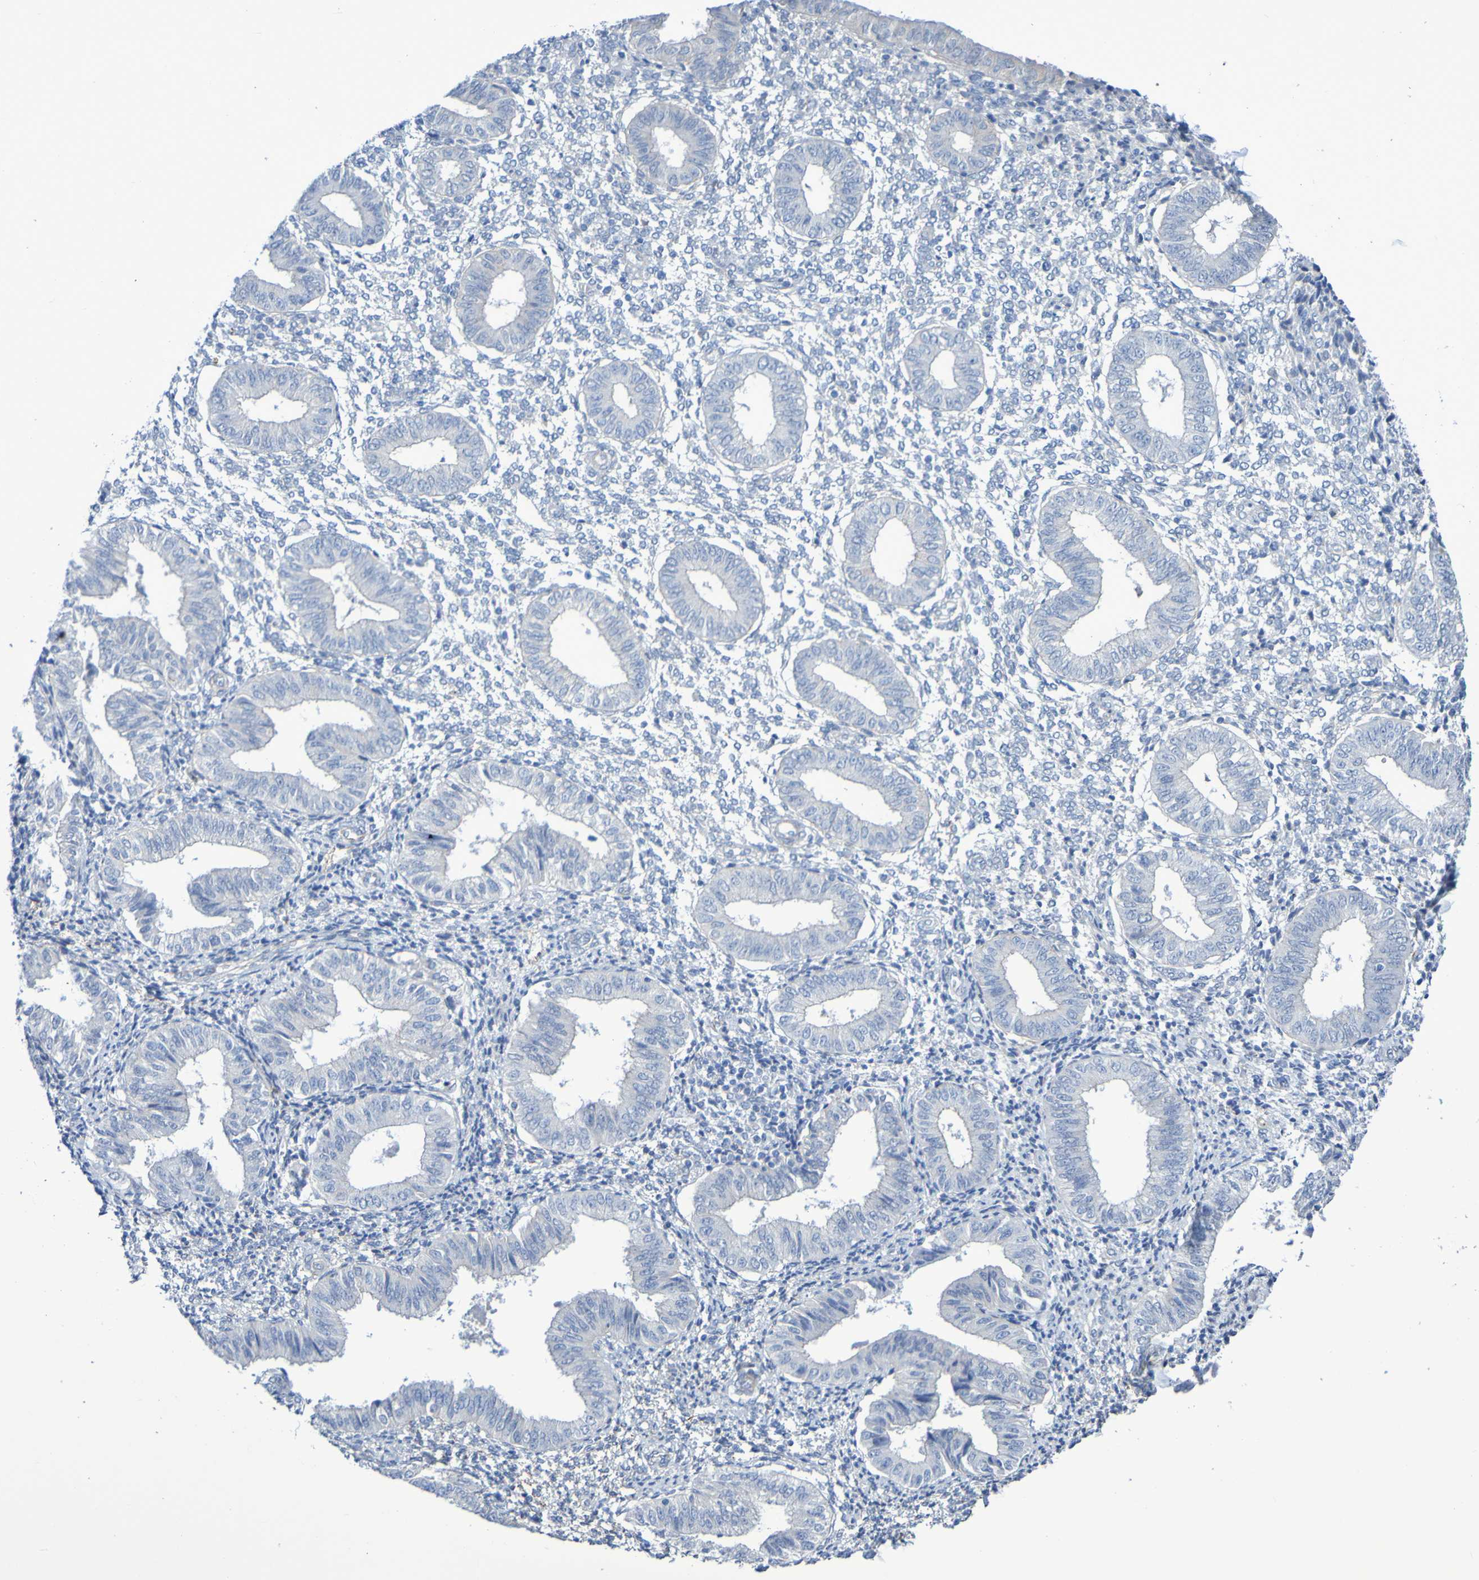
{"staining": {"intensity": "negative", "quantity": "none", "location": "none"}, "tissue": "endometrium", "cell_type": "Cells in endometrial stroma", "image_type": "normal", "snomed": [{"axis": "morphology", "description": "Normal tissue, NOS"}, {"axis": "topography", "description": "Endometrium"}], "caption": "Immunohistochemistry of normal human endometrium demonstrates no positivity in cells in endometrial stroma.", "gene": "LPP", "patient": {"sex": "female", "age": 50}}